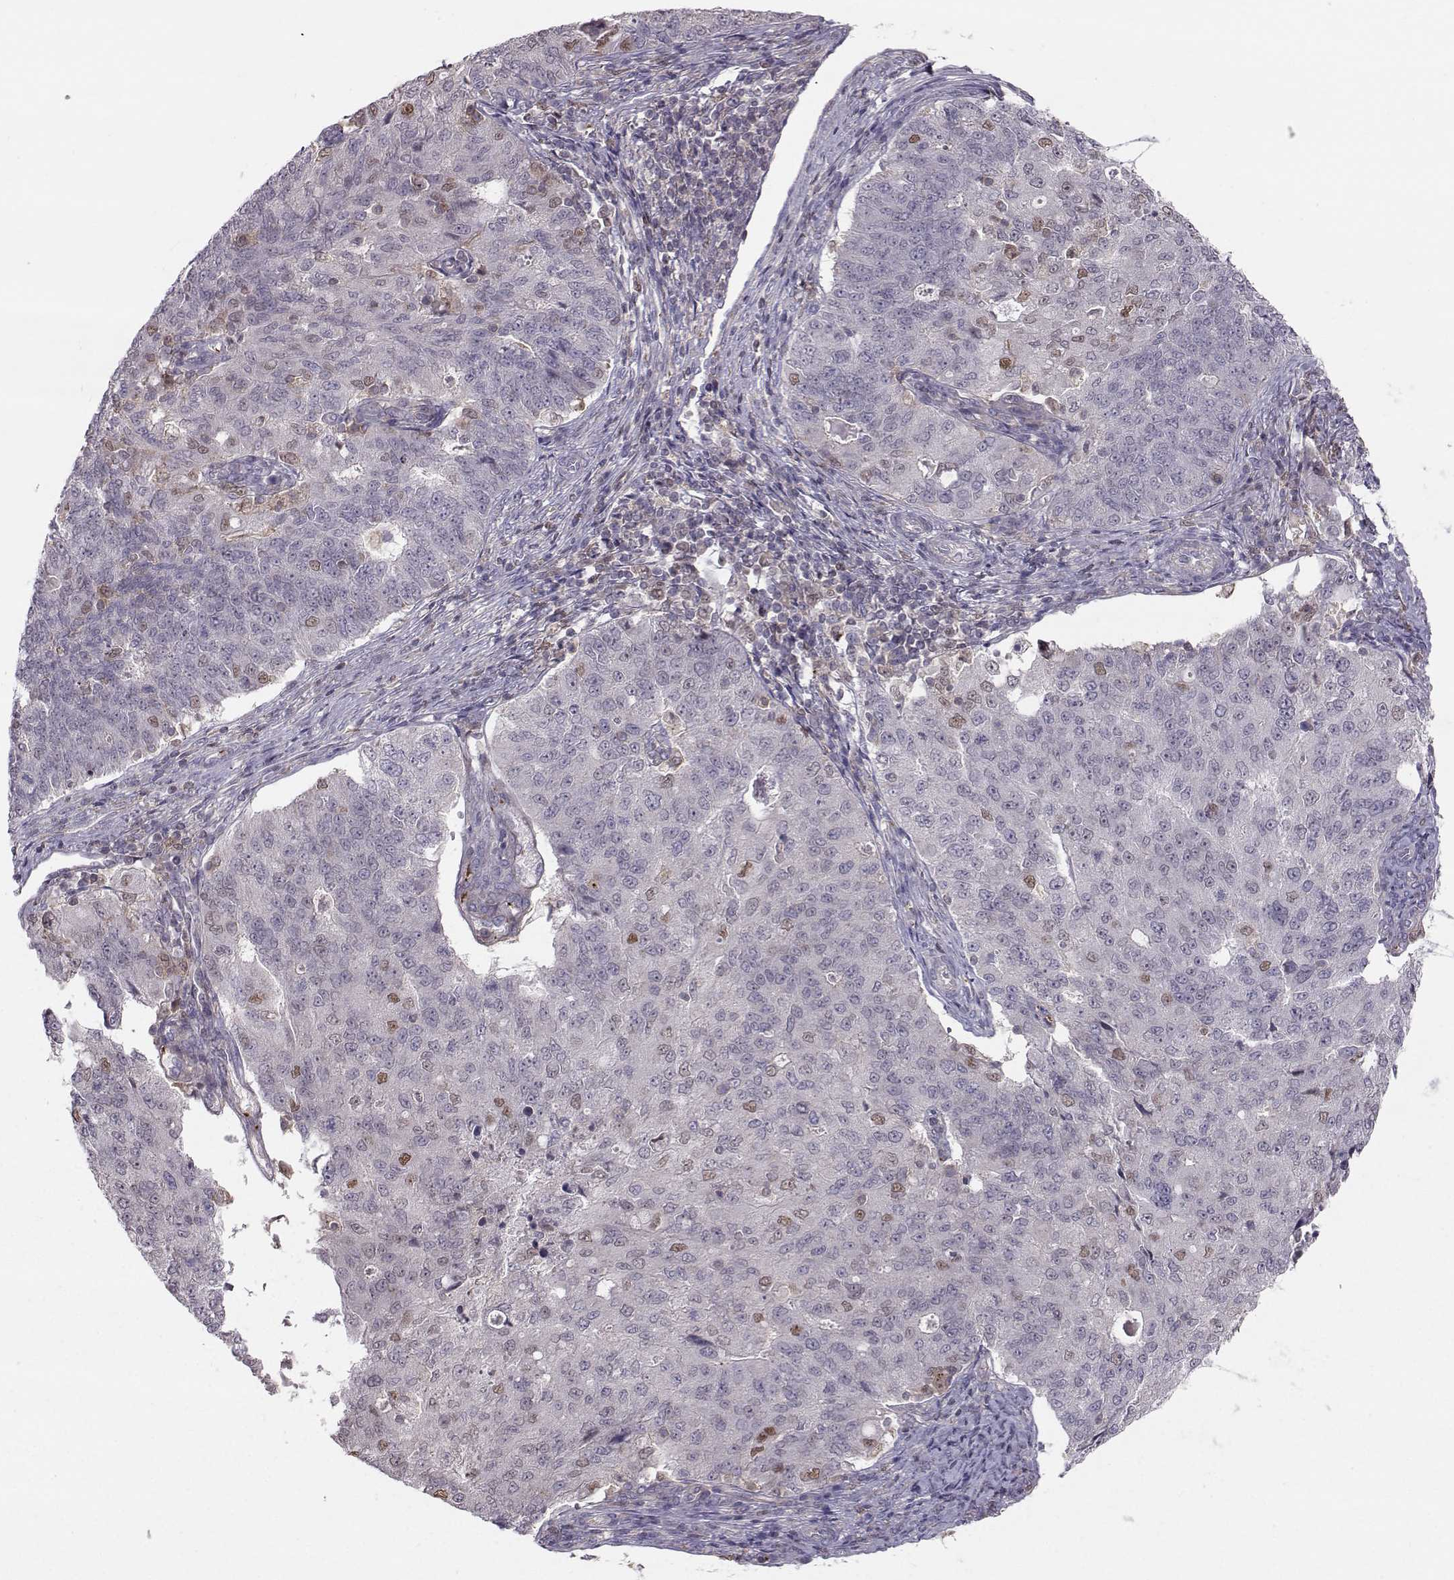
{"staining": {"intensity": "negative", "quantity": "none", "location": "none"}, "tissue": "endometrial cancer", "cell_type": "Tumor cells", "image_type": "cancer", "snomed": [{"axis": "morphology", "description": "Adenocarcinoma, NOS"}, {"axis": "topography", "description": "Endometrium"}], "caption": "Protein analysis of adenocarcinoma (endometrial) demonstrates no significant positivity in tumor cells.", "gene": "ASB16", "patient": {"sex": "female", "age": 43}}